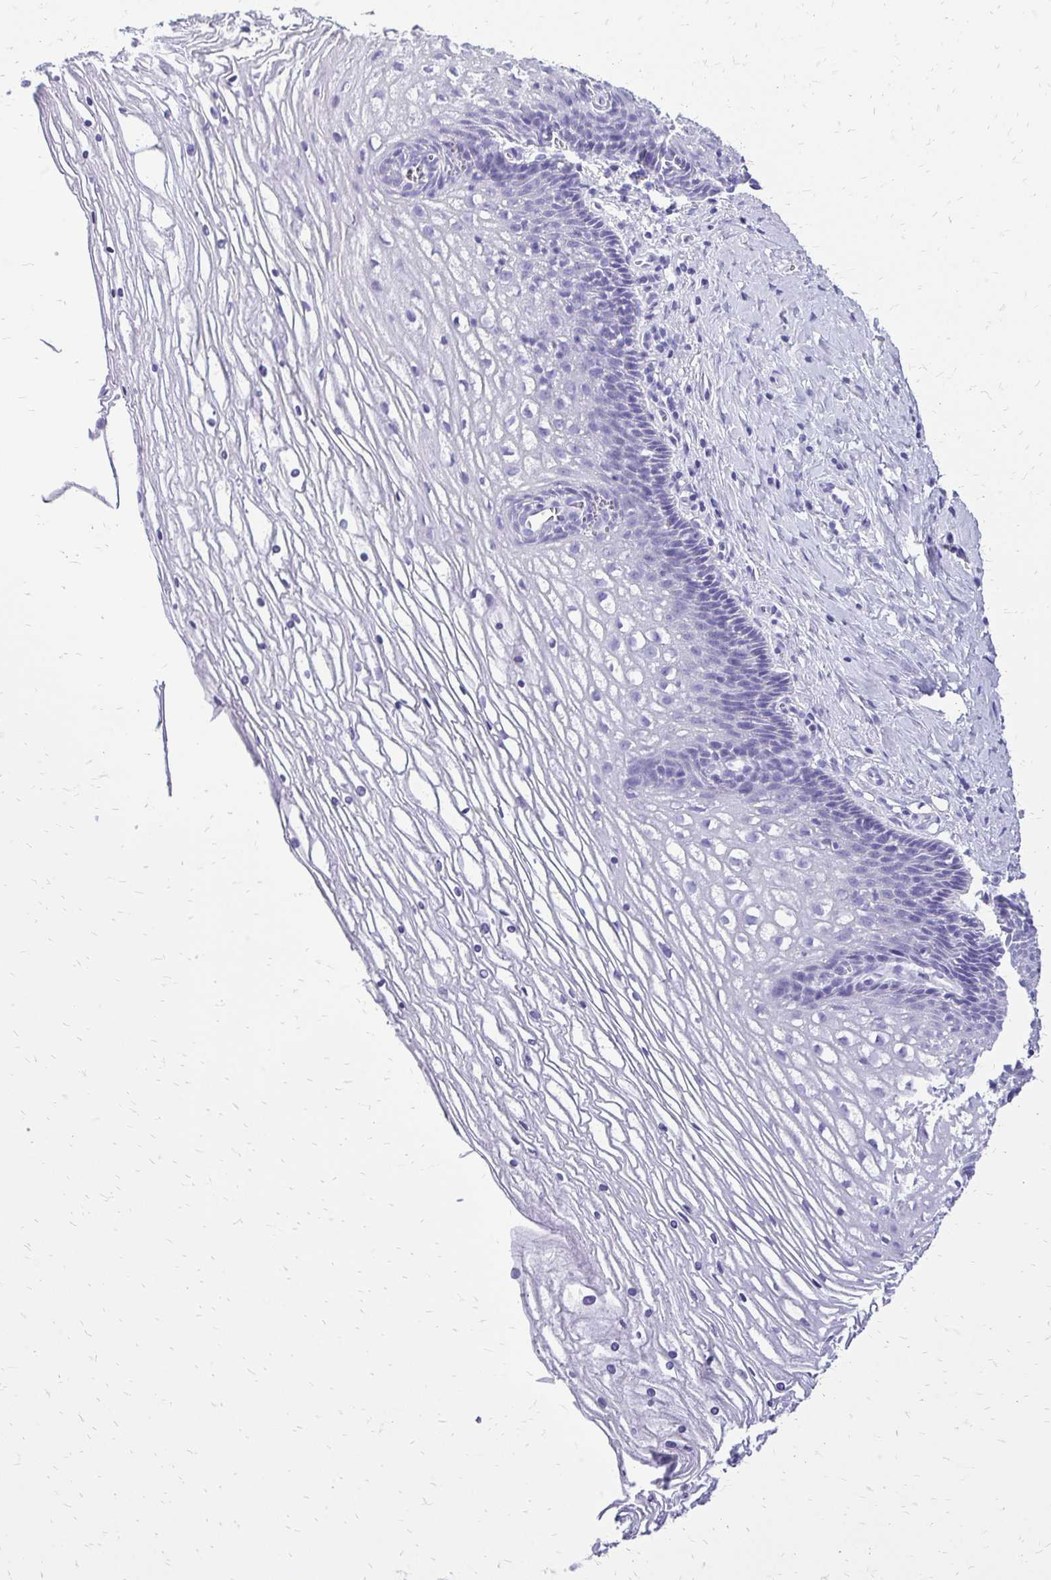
{"staining": {"intensity": "negative", "quantity": "none", "location": "none"}, "tissue": "cervix", "cell_type": "Glandular cells", "image_type": "normal", "snomed": [{"axis": "morphology", "description": "Normal tissue, NOS"}, {"axis": "topography", "description": "Cervix"}], "caption": "Immunohistochemistry (IHC) micrograph of unremarkable cervix stained for a protein (brown), which demonstrates no staining in glandular cells.", "gene": "SLC32A1", "patient": {"sex": "female", "age": 36}}